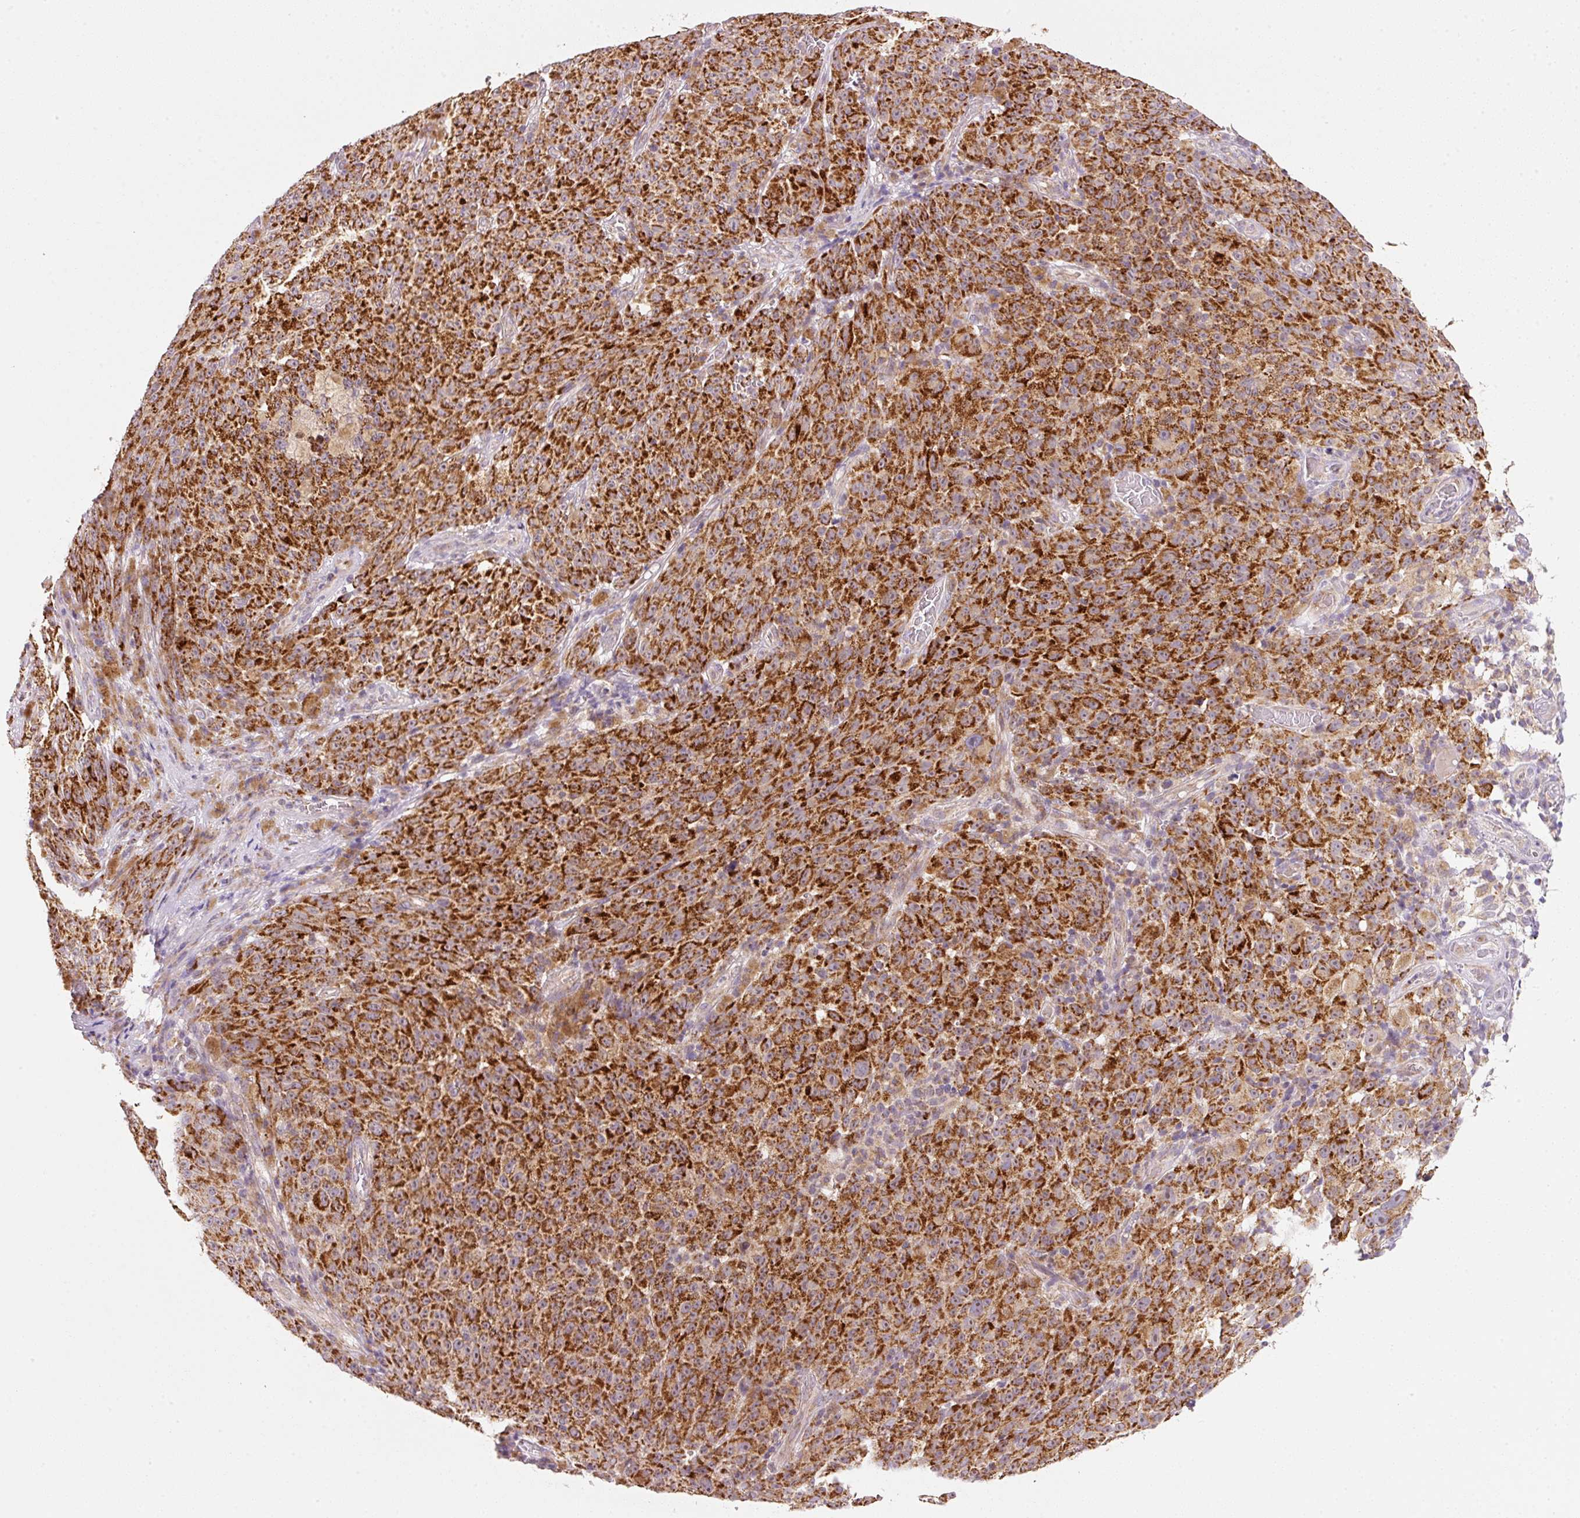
{"staining": {"intensity": "strong", "quantity": ">75%", "location": "cytoplasmic/membranous"}, "tissue": "melanoma", "cell_type": "Tumor cells", "image_type": "cancer", "snomed": [{"axis": "morphology", "description": "Malignant melanoma, NOS"}, {"axis": "topography", "description": "Skin"}], "caption": "High-power microscopy captured an immunohistochemistry photomicrograph of malignant melanoma, revealing strong cytoplasmic/membranous staining in about >75% of tumor cells.", "gene": "FAM78B", "patient": {"sex": "female", "age": 82}}